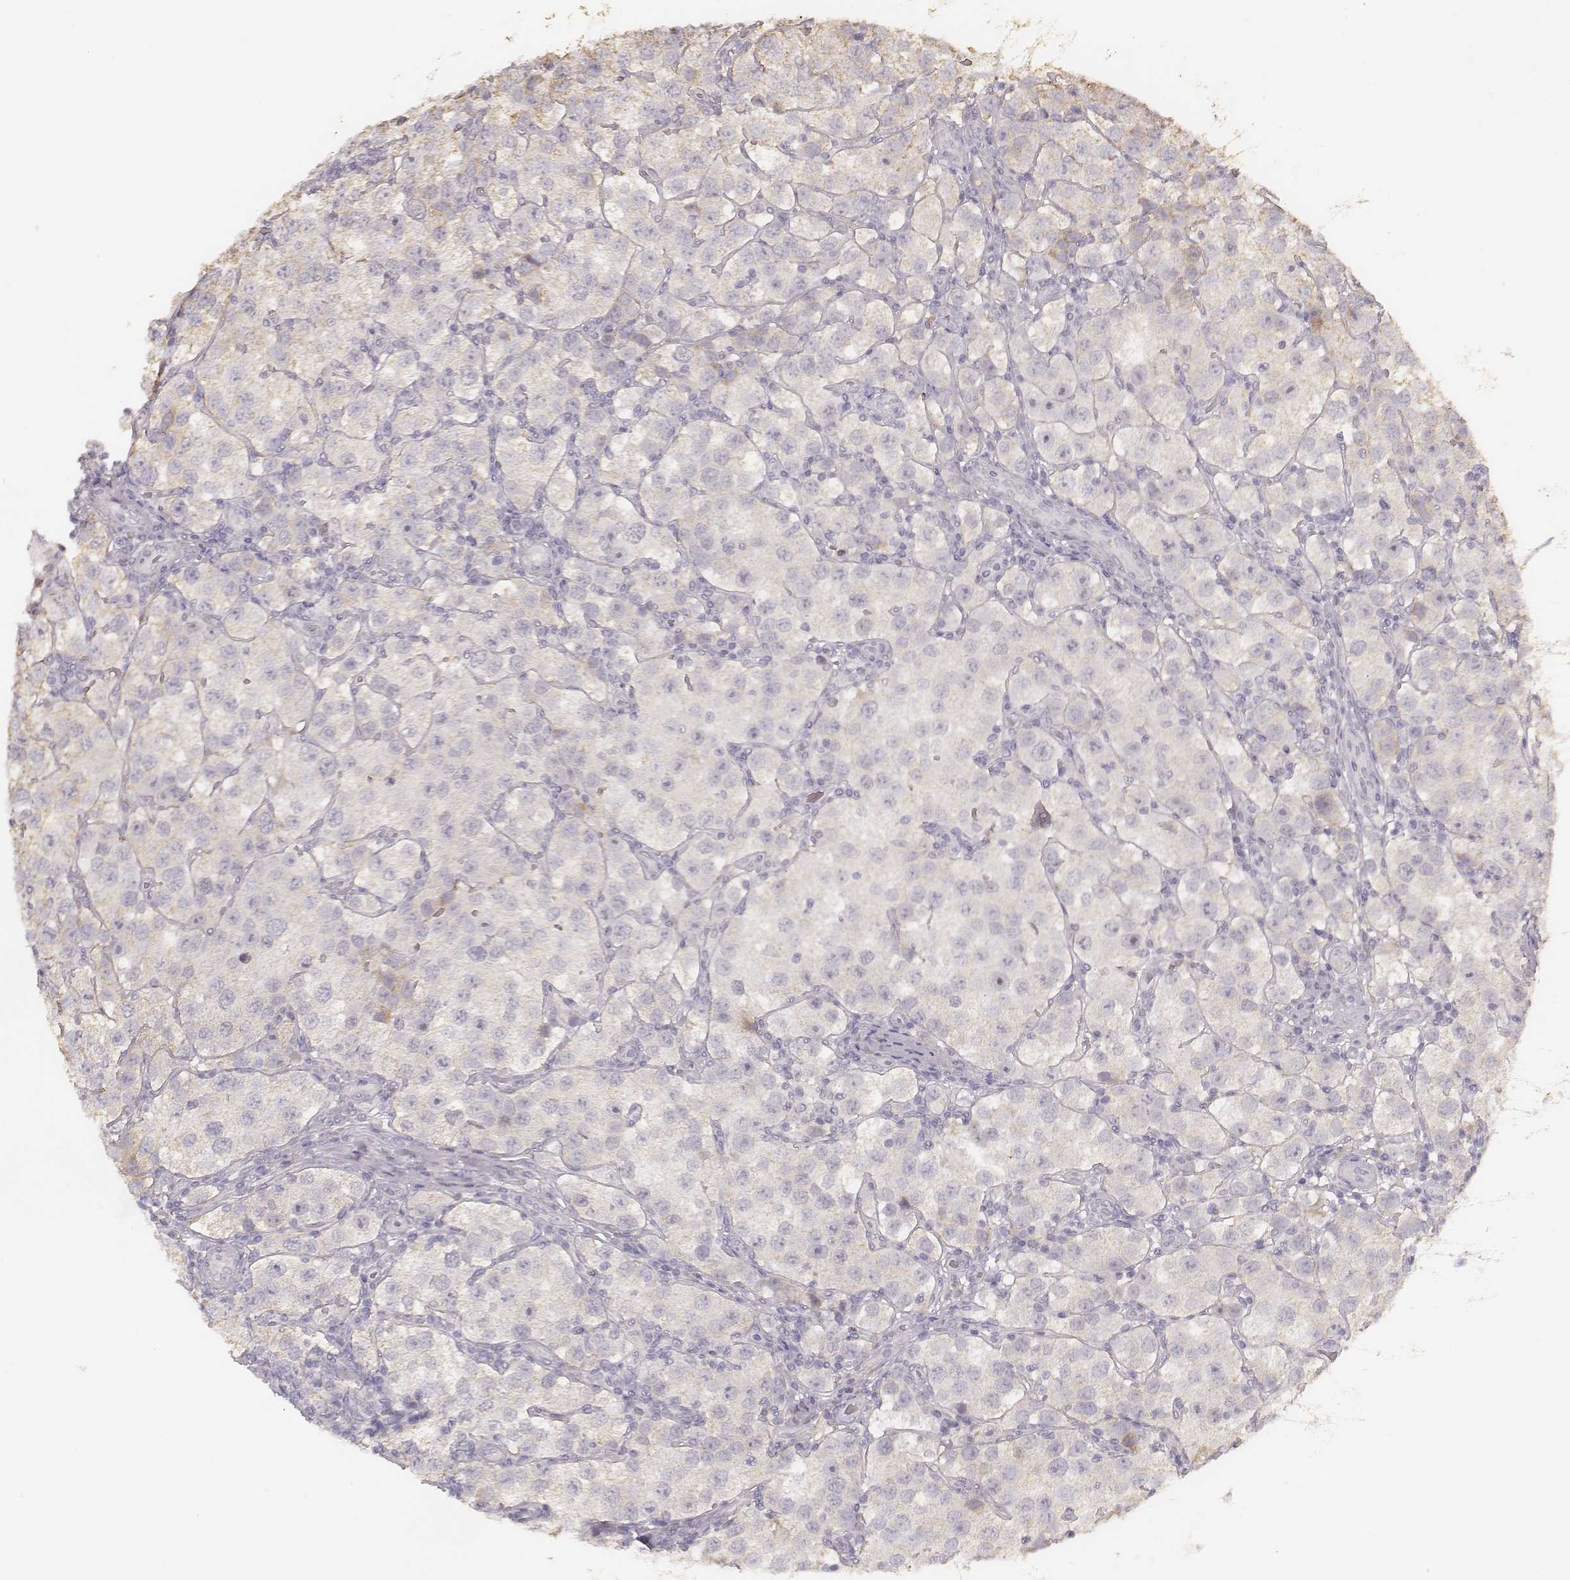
{"staining": {"intensity": "negative", "quantity": "none", "location": "none"}, "tissue": "testis cancer", "cell_type": "Tumor cells", "image_type": "cancer", "snomed": [{"axis": "morphology", "description": "Seminoma, NOS"}, {"axis": "topography", "description": "Testis"}], "caption": "IHC of human testis cancer exhibits no staining in tumor cells.", "gene": "MADCAM1", "patient": {"sex": "male", "age": 37}}